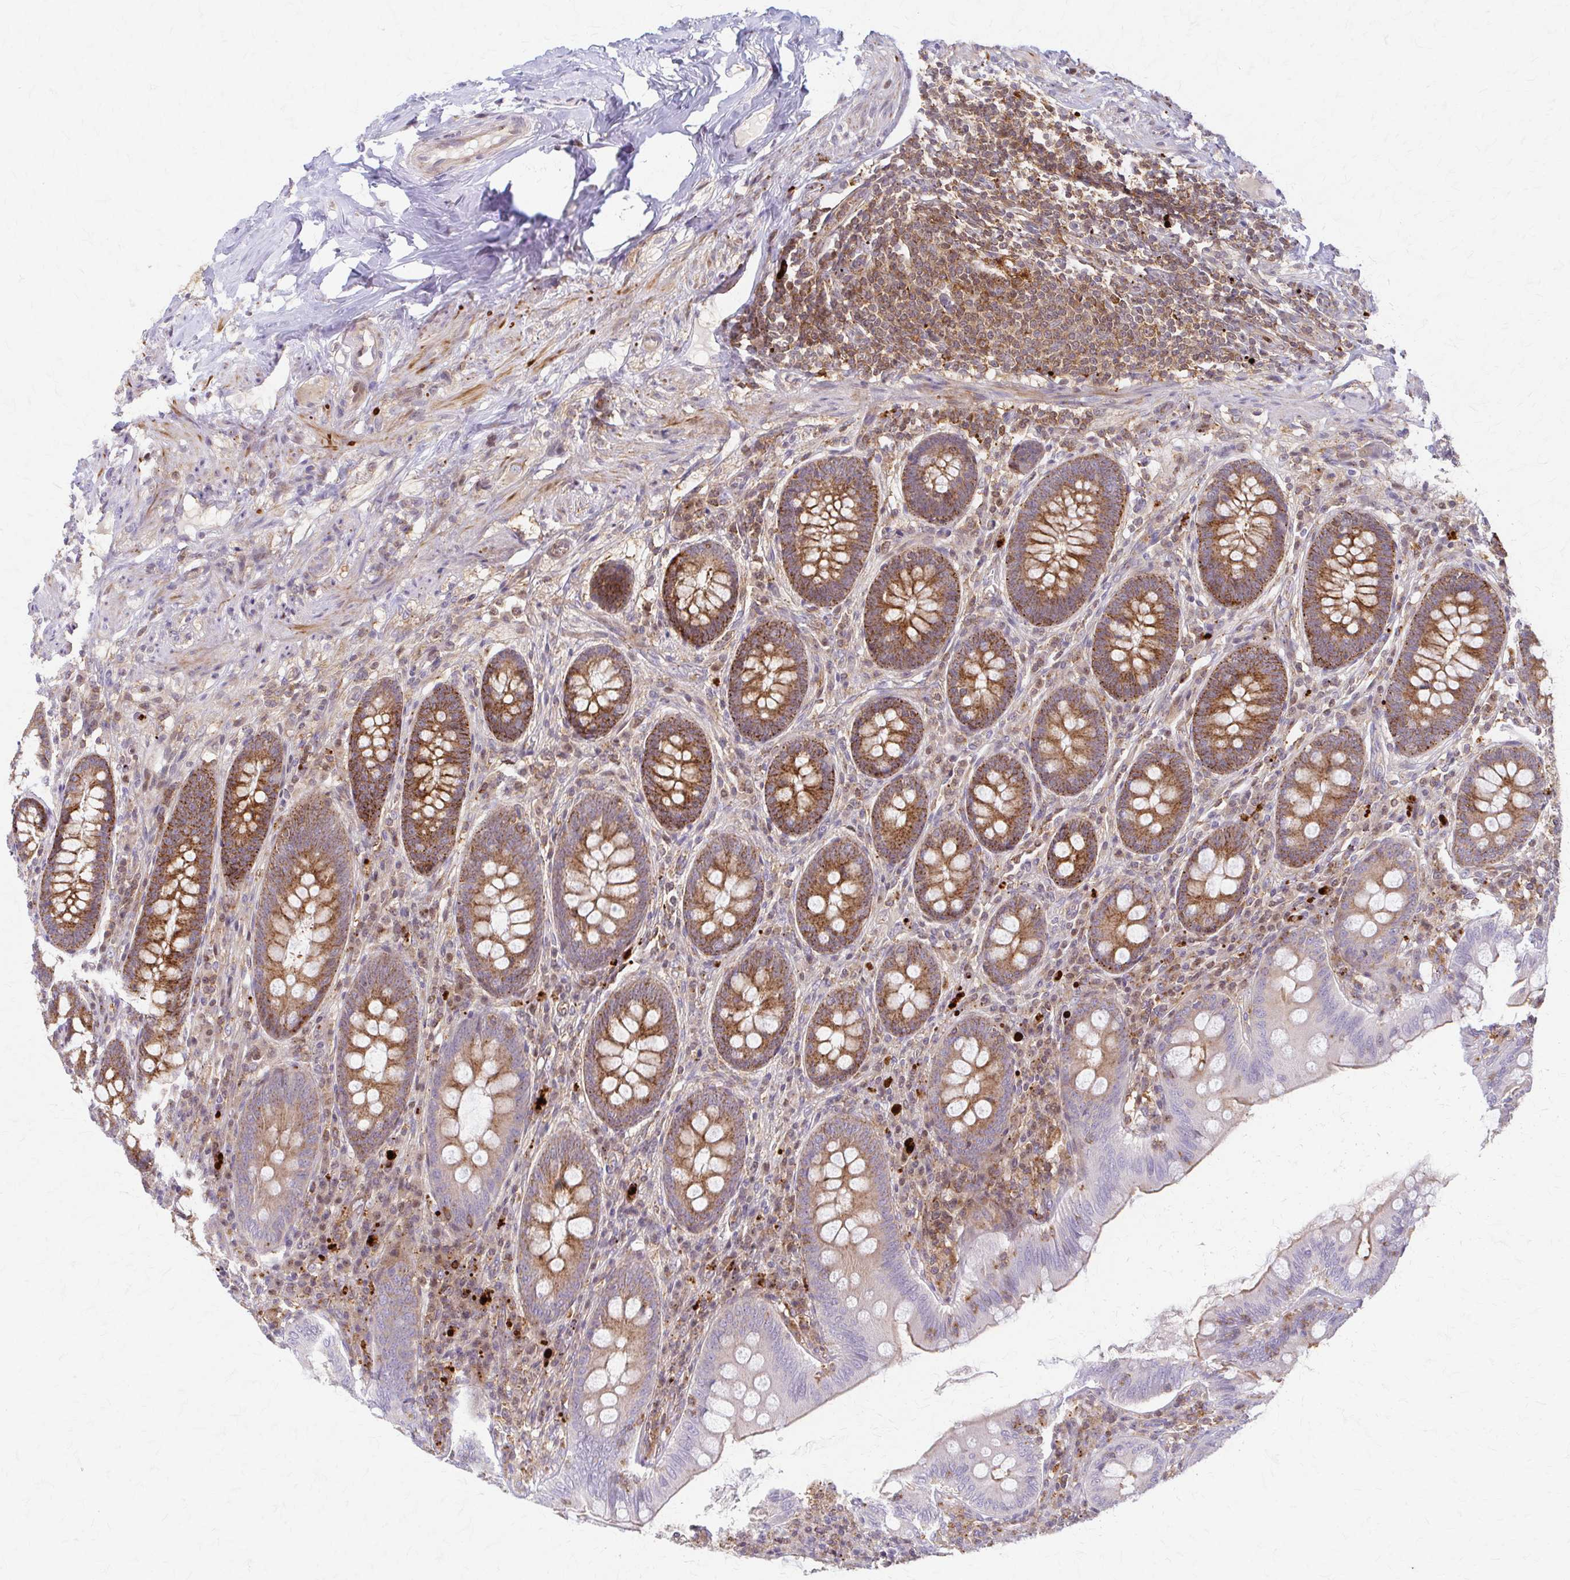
{"staining": {"intensity": "strong", "quantity": "25%-75%", "location": "cytoplasmic/membranous"}, "tissue": "appendix", "cell_type": "Glandular cells", "image_type": "normal", "snomed": [{"axis": "morphology", "description": "Normal tissue, NOS"}, {"axis": "topography", "description": "Appendix"}], "caption": "Normal appendix exhibits strong cytoplasmic/membranous expression in about 25%-75% of glandular cells.", "gene": "ARHGAP35", "patient": {"sex": "male", "age": 71}}